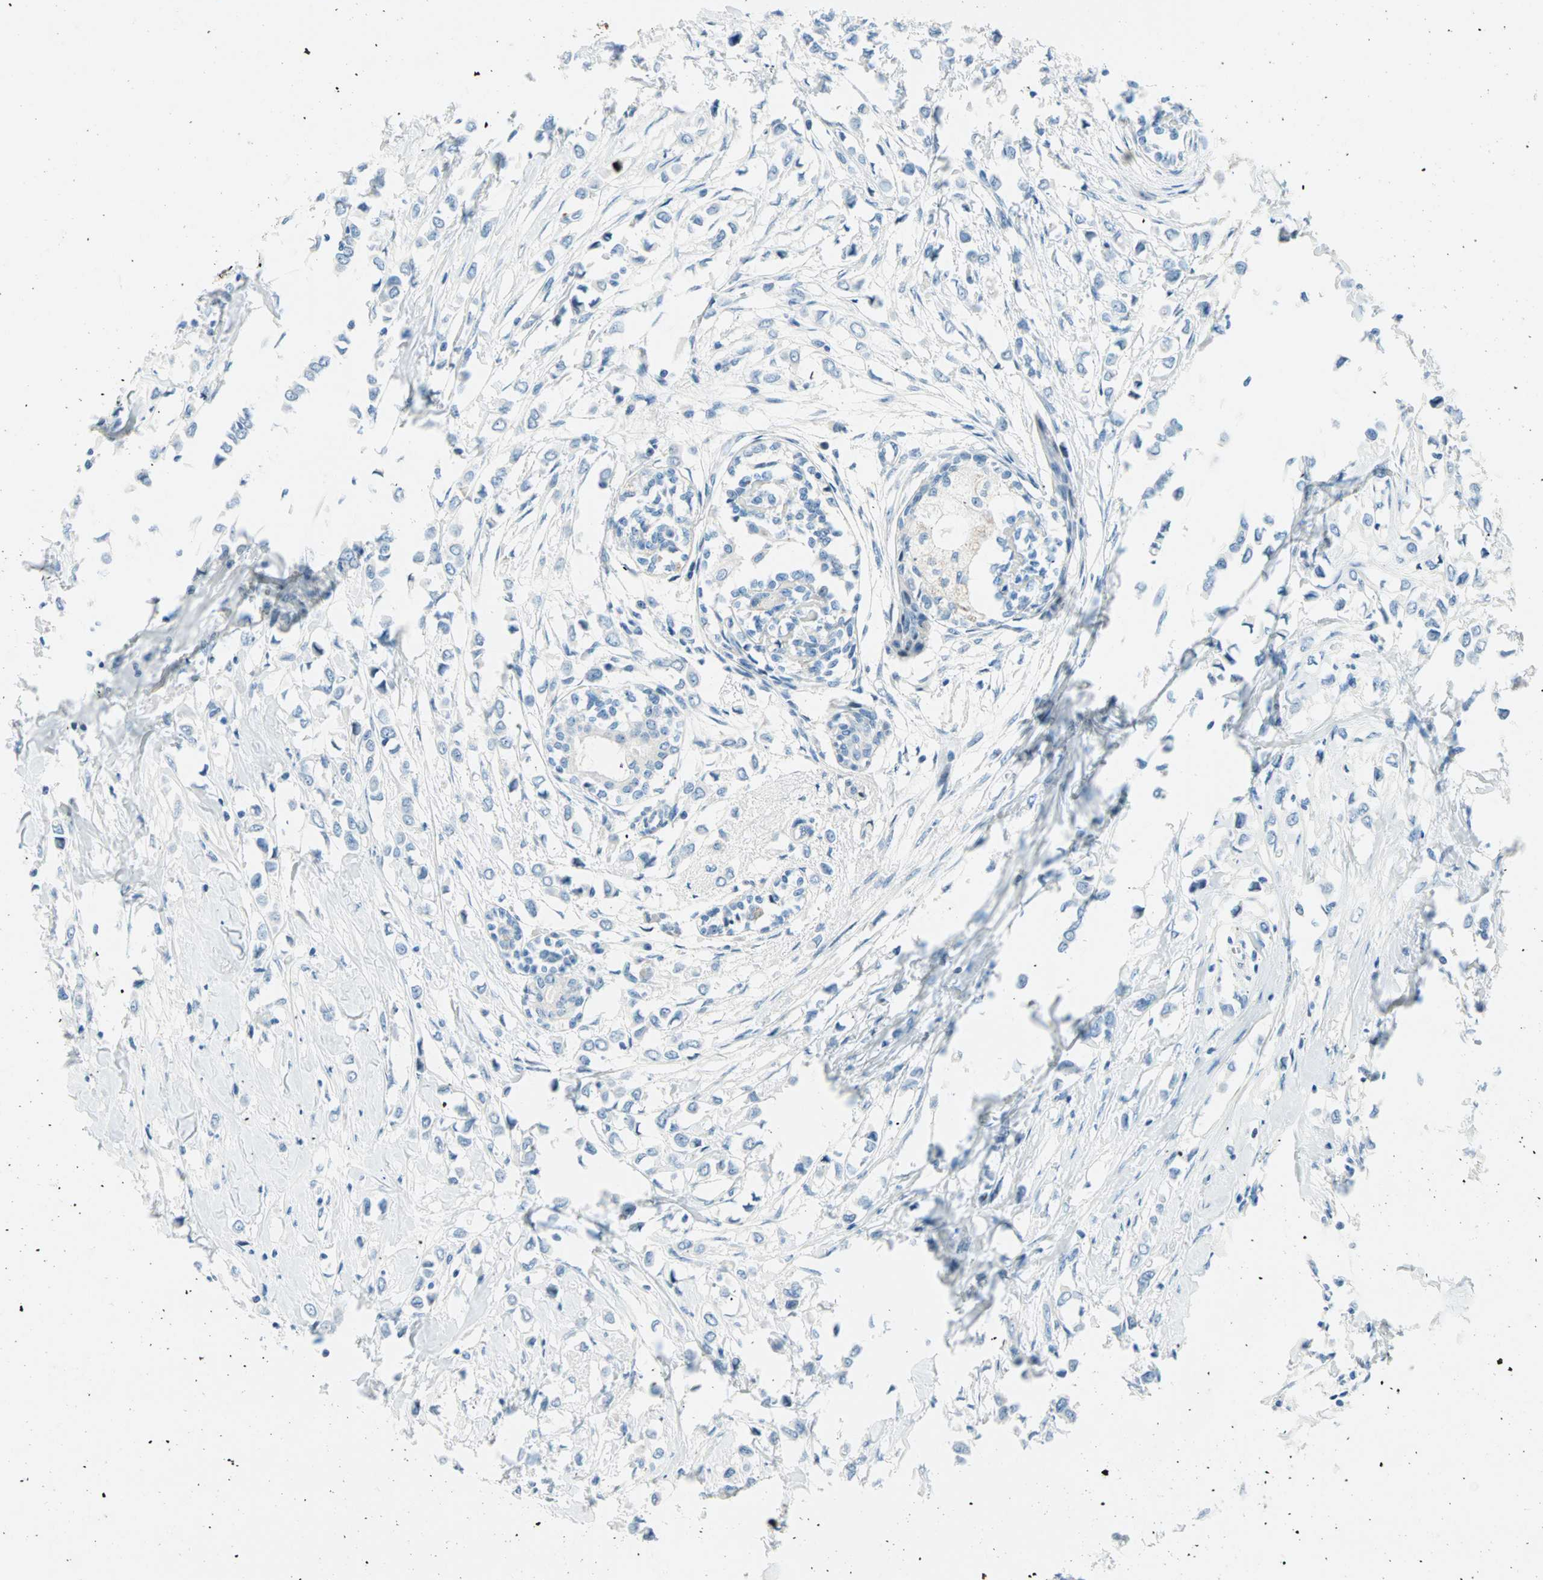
{"staining": {"intensity": "negative", "quantity": "none", "location": "none"}, "tissue": "breast cancer", "cell_type": "Tumor cells", "image_type": "cancer", "snomed": [{"axis": "morphology", "description": "Lobular carcinoma"}, {"axis": "topography", "description": "Breast"}], "caption": "Immunohistochemical staining of lobular carcinoma (breast) reveals no significant staining in tumor cells.", "gene": "TMEM163", "patient": {"sex": "female", "age": 51}}